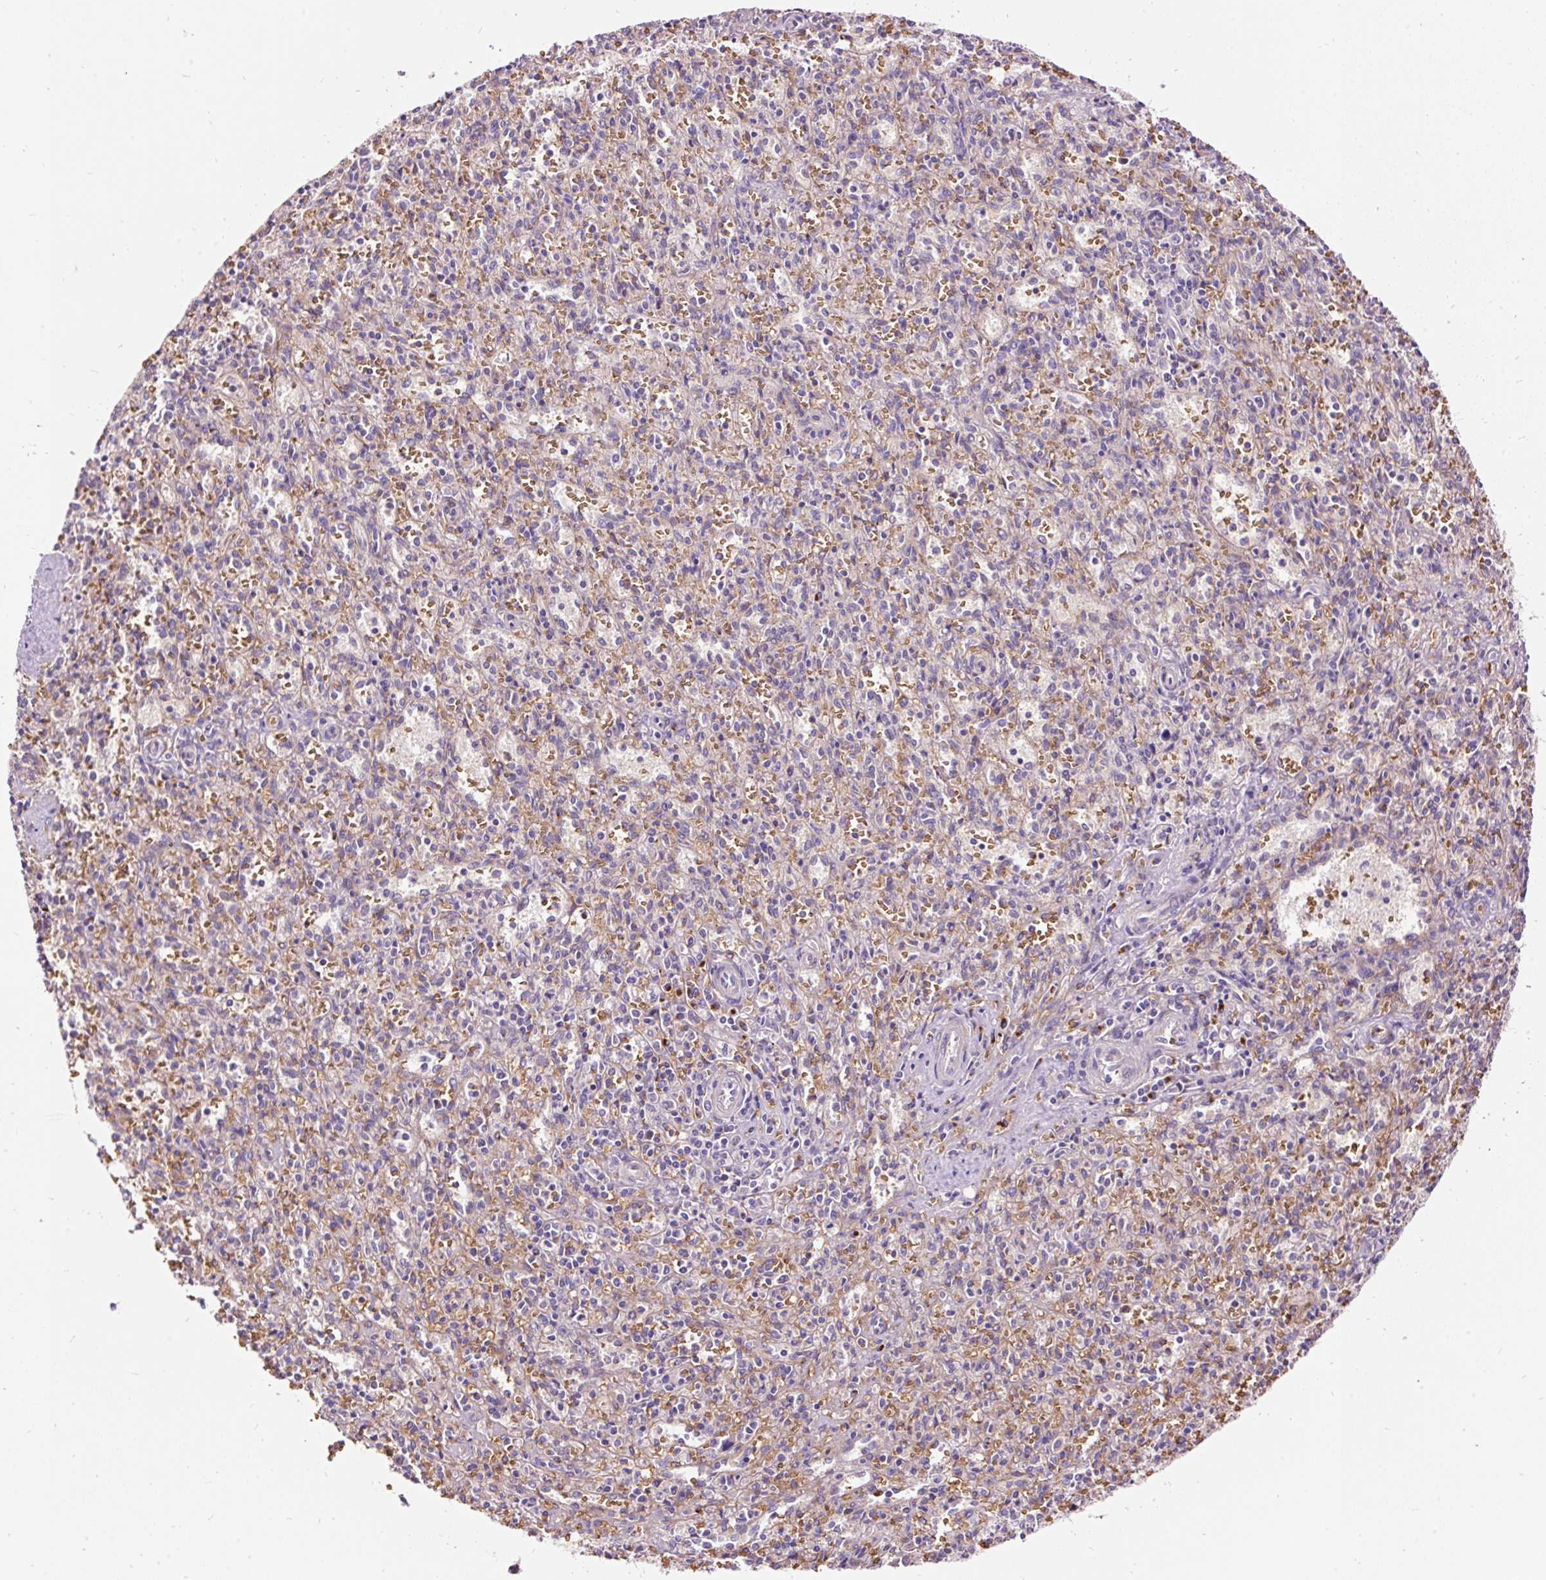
{"staining": {"intensity": "negative", "quantity": "none", "location": "none"}, "tissue": "spleen", "cell_type": "Cells in red pulp", "image_type": "normal", "snomed": [{"axis": "morphology", "description": "Normal tissue, NOS"}, {"axis": "topography", "description": "Spleen"}], "caption": "DAB (3,3'-diaminobenzidine) immunohistochemical staining of unremarkable spleen shows no significant expression in cells in red pulp.", "gene": "PRRC2A", "patient": {"sex": "female", "age": 26}}